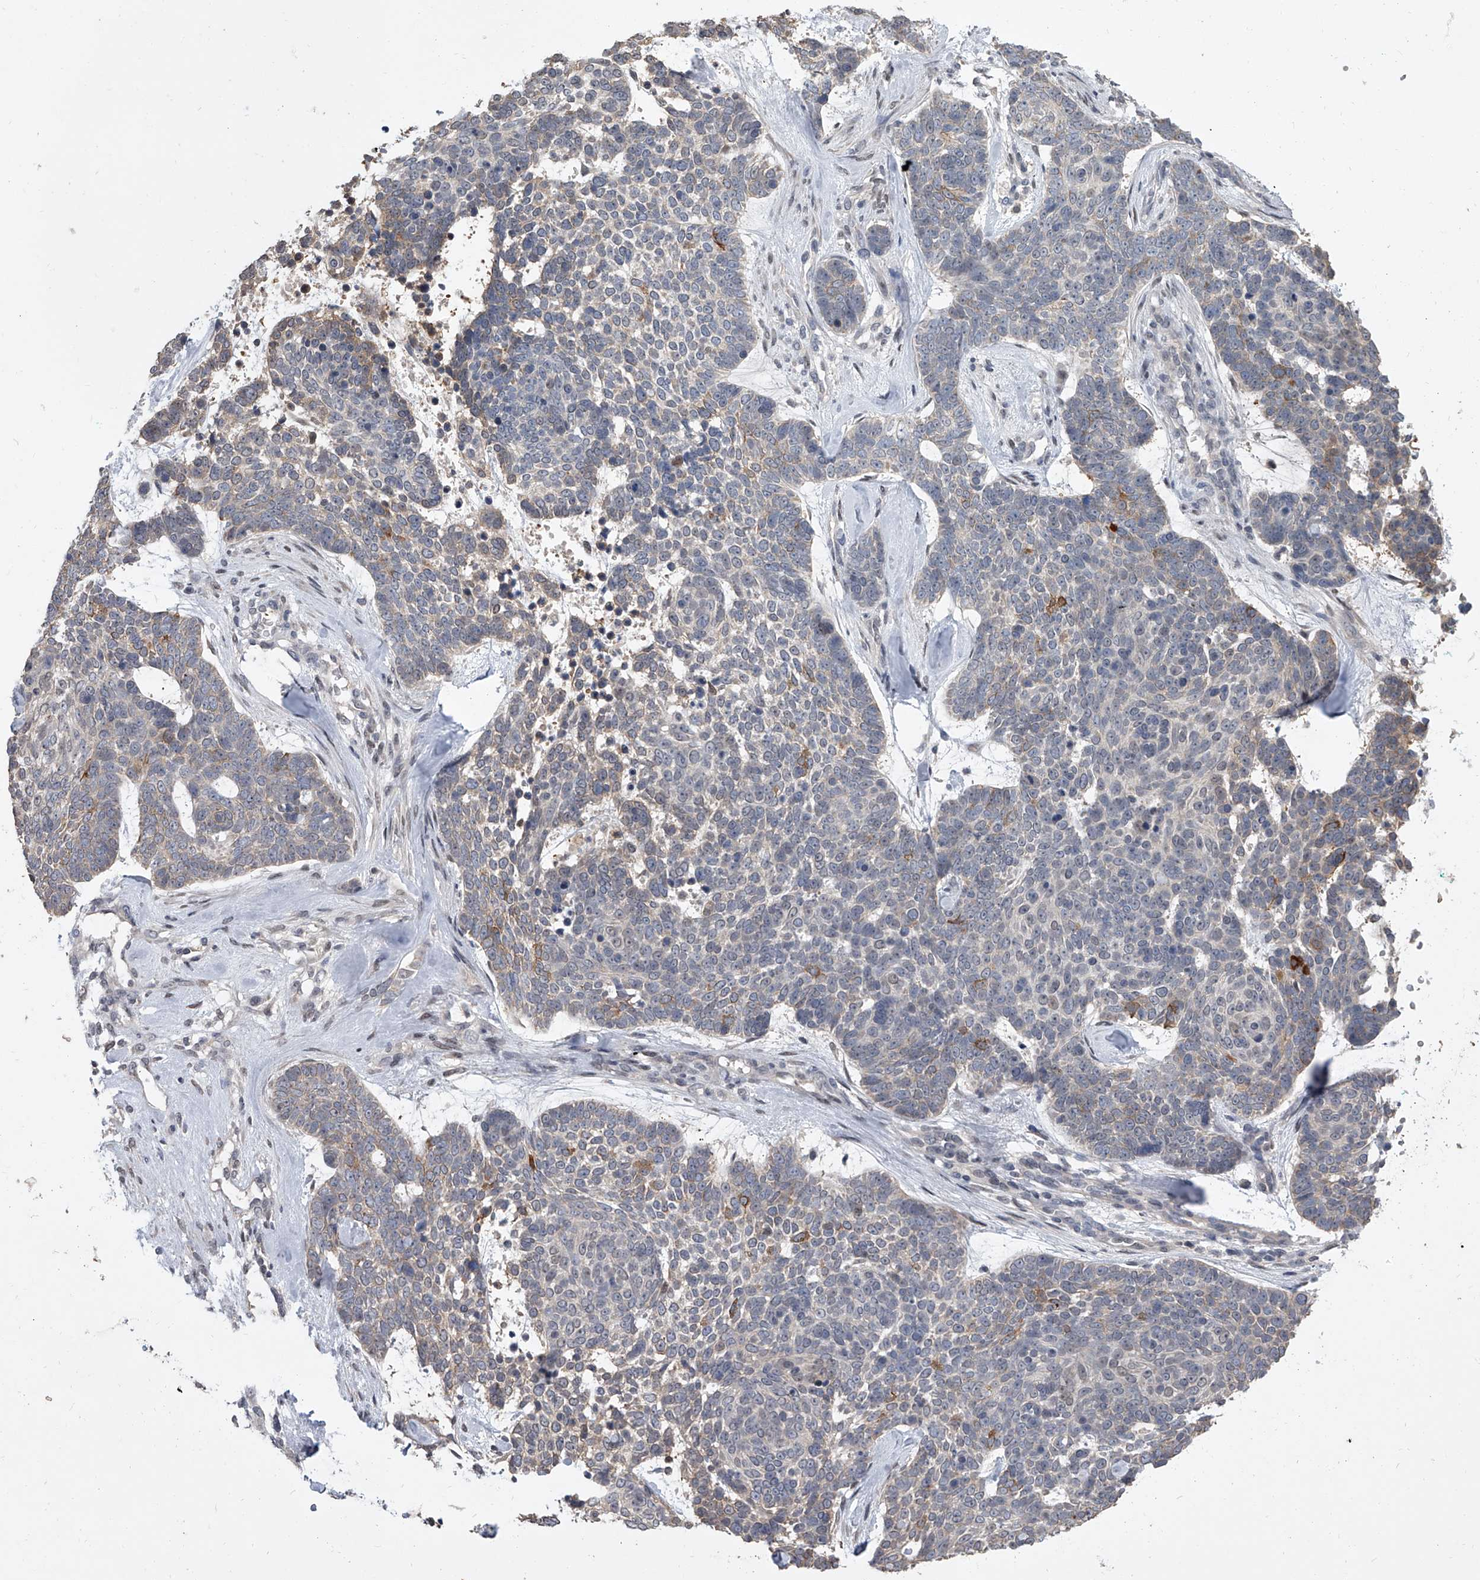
{"staining": {"intensity": "weak", "quantity": "<25%", "location": "cytoplasmic/membranous"}, "tissue": "skin cancer", "cell_type": "Tumor cells", "image_type": "cancer", "snomed": [{"axis": "morphology", "description": "Basal cell carcinoma"}, {"axis": "topography", "description": "Skin"}], "caption": "A micrograph of human skin basal cell carcinoma is negative for staining in tumor cells.", "gene": "BHLHE23", "patient": {"sex": "female", "age": 81}}